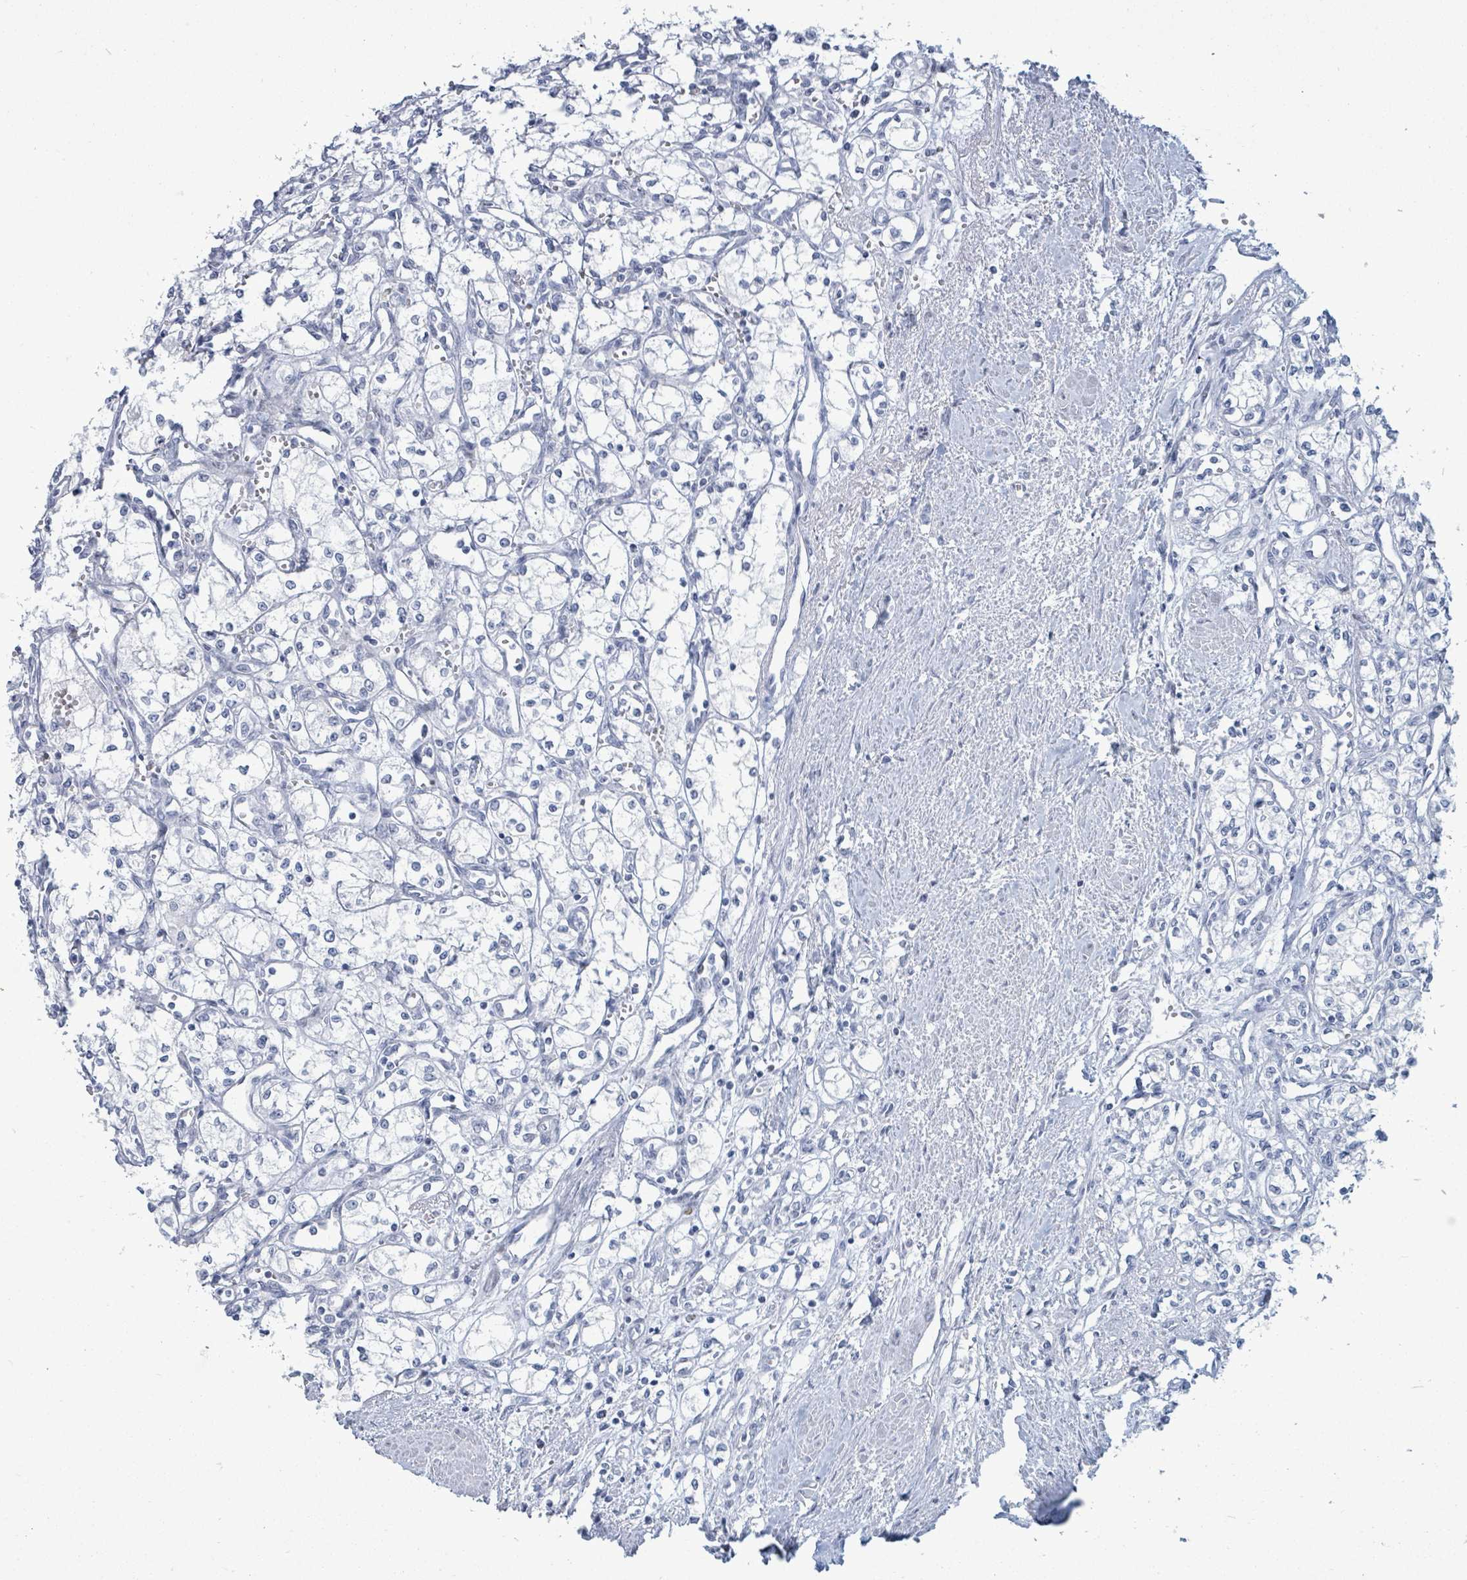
{"staining": {"intensity": "negative", "quantity": "none", "location": "none"}, "tissue": "renal cancer", "cell_type": "Tumor cells", "image_type": "cancer", "snomed": [{"axis": "morphology", "description": "Adenocarcinoma, NOS"}, {"axis": "topography", "description": "Kidney"}], "caption": "Human renal adenocarcinoma stained for a protein using immunohistochemistry displays no positivity in tumor cells.", "gene": "MALL", "patient": {"sex": "male", "age": 59}}